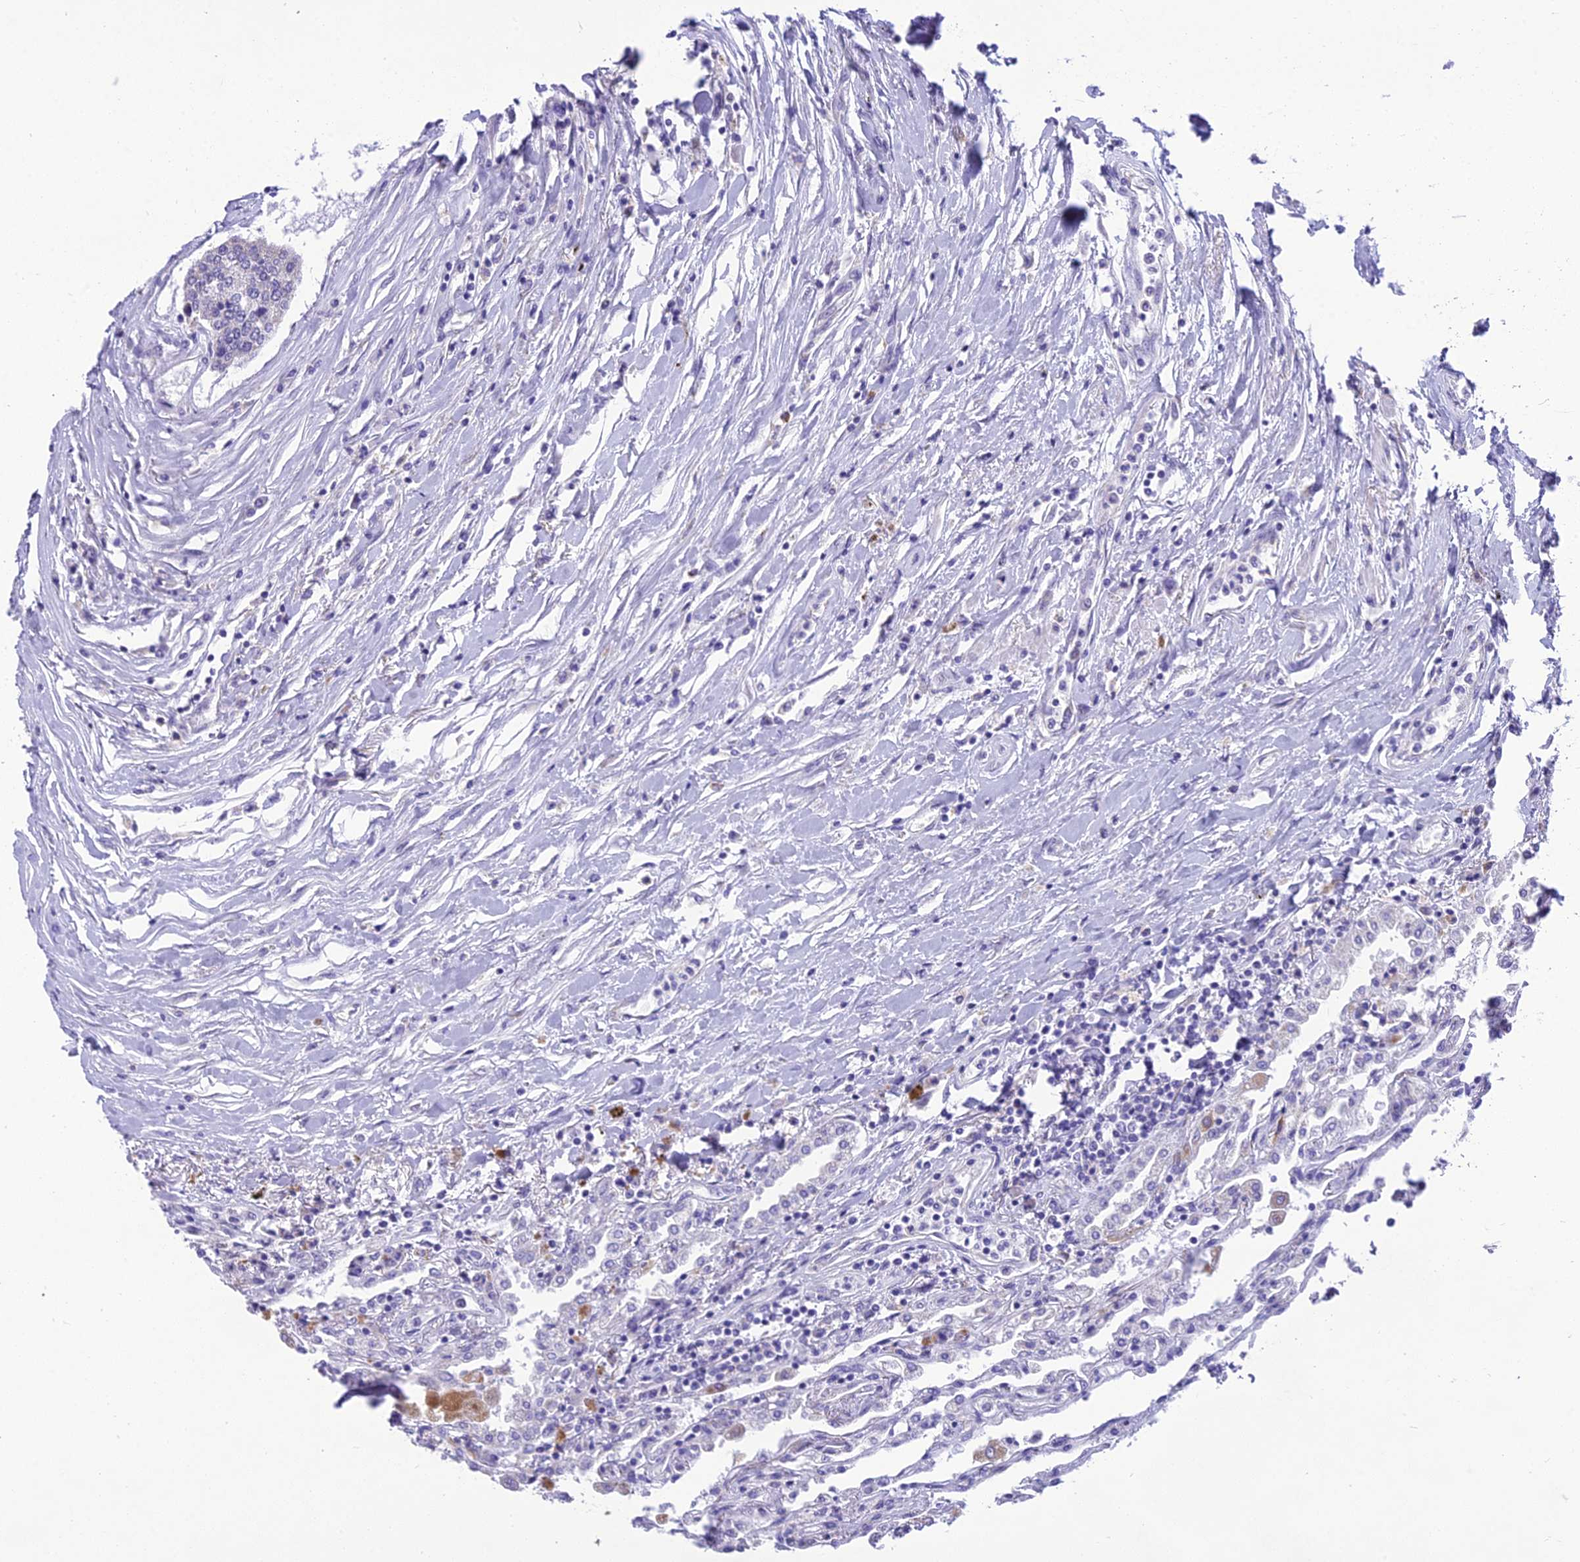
{"staining": {"intensity": "negative", "quantity": "none", "location": "none"}, "tissue": "lung", "cell_type": "Alveolar cells", "image_type": "normal", "snomed": [{"axis": "morphology", "description": "Normal tissue, NOS"}, {"axis": "topography", "description": "Bronchus"}, {"axis": "topography", "description": "Lung"}], "caption": "Immunohistochemical staining of unremarkable lung exhibits no significant staining in alveolar cells. The staining was performed using DAB to visualize the protein expression in brown, while the nuclei were stained in blue with hematoxylin (Magnification: 20x).", "gene": "MIIP", "patient": {"sex": "female", "age": 49}}